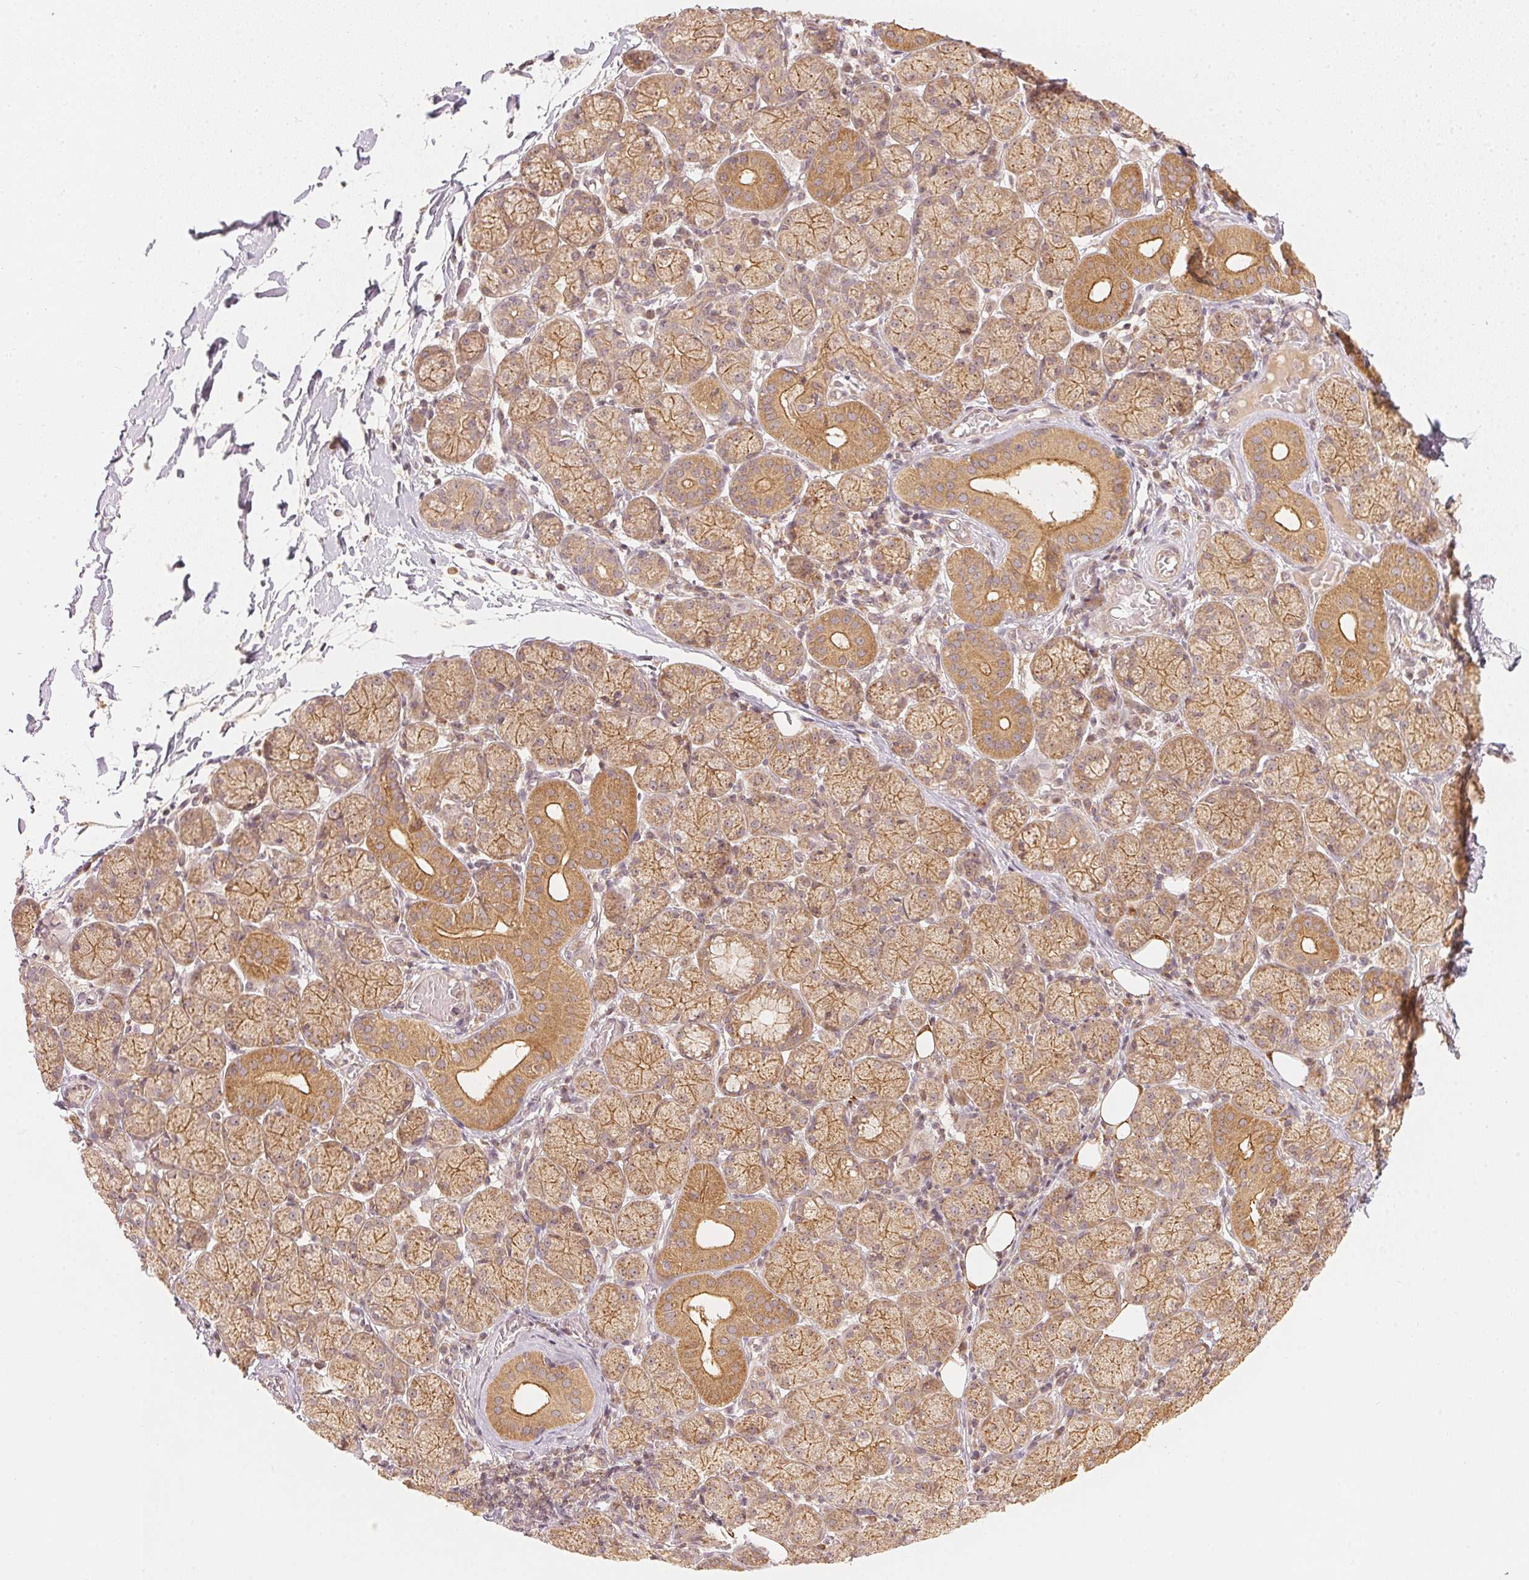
{"staining": {"intensity": "moderate", "quantity": ">75%", "location": "cytoplasmic/membranous"}, "tissue": "salivary gland", "cell_type": "Glandular cells", "image_type": "normal", "snomed": [{"axis": "morphology", "description": "Normal tissue, NOS"}, {"axis": "topography", "description": "Salivary gland"}, {"axis": "topography", "description": "Peripheral nerve tissue"}], "caption": "Moderate cytoplasmic/membranous protein positivity is appreciated in approximately >75% of glandular cells in salivary gland.", "gene": "WDR54", "patient": {"sex": "female", "age": 24}}